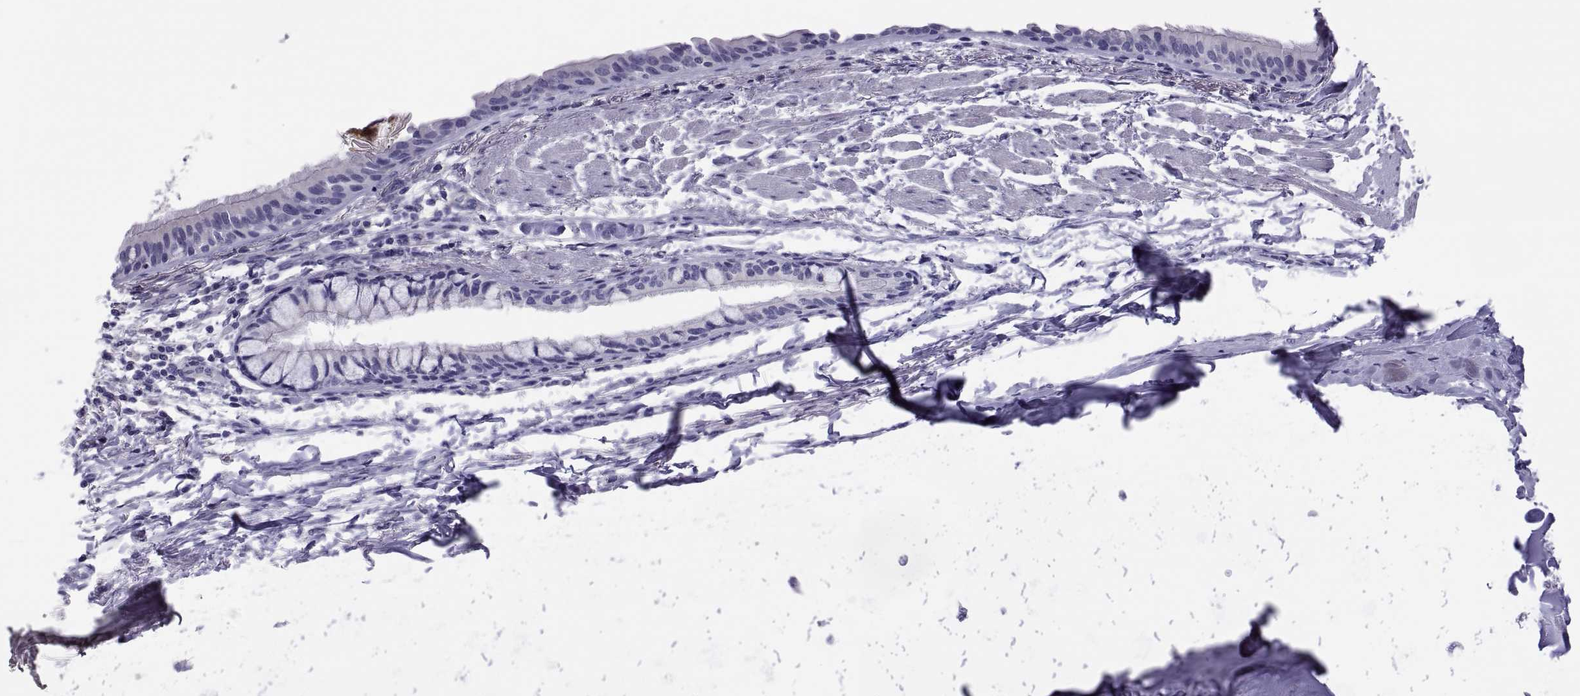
{"staining": {"intensity": "negative", "quantity": "none", "location": "none"}, "tissue": "bronchus", "cell_type": "Respiratory epithelial cells", "image_type": "normal", "snomed": [{"axis": "morphology", "description": "Normal tissue, NOS"}, {"axis": "morphology", "description": "Squamous cell carcinoma, NOS"}, {"axis": "topography", "description": "Bronchus"}, {"axis": "topography", "description": "Lung"}], "caption": "The immunohistochemistry (IHC) histopathology image has no significant positivity in respiratory epithelial cells of bronchus. The staining was performed using DAB to visualize the protein expression in brown, while the nuclei were stained in blue with hematoxylin (Magnification: 20x).", "gene": "RNASE12", "patient": {"sex": "male", "age": 69}}